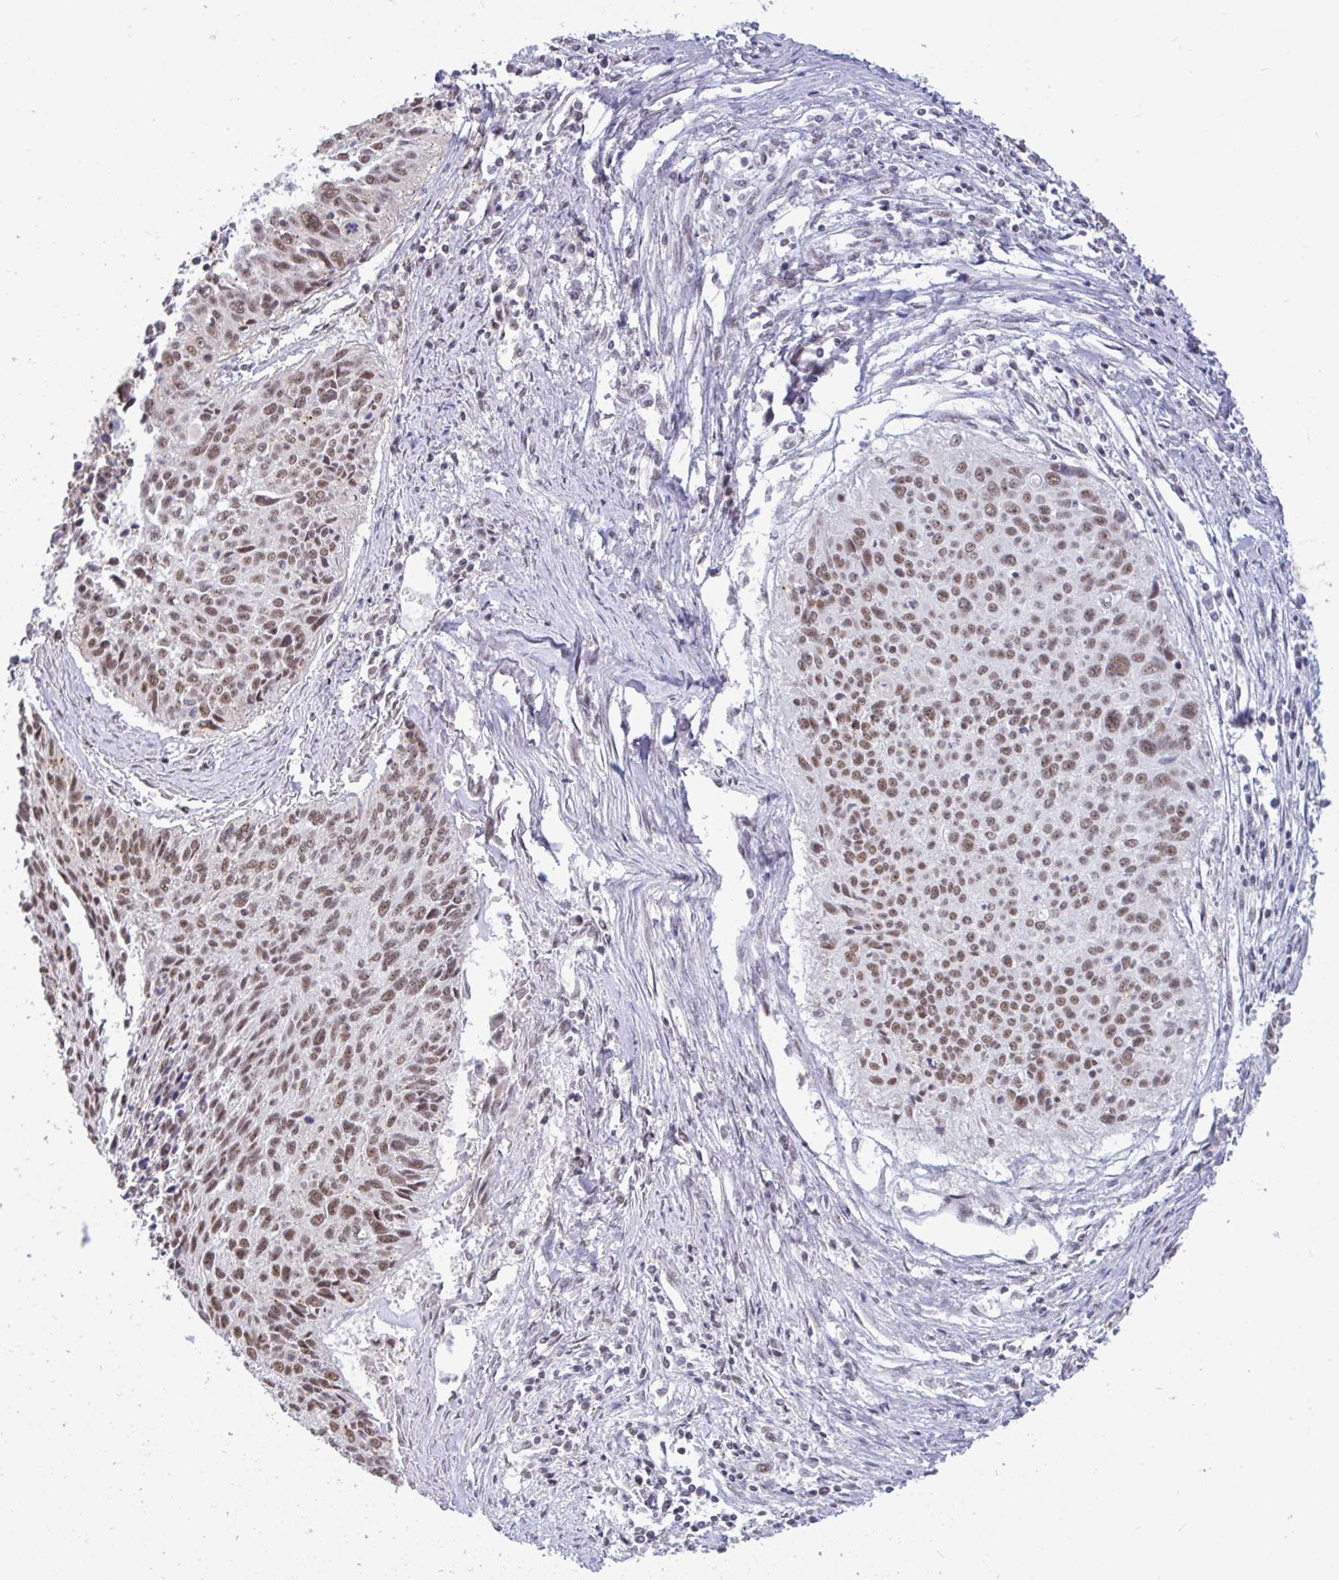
{"staining": {"intensity": "moderate", "quantity": ">75%", "location": "cytoplasmic/membranous,nuclear"}, "tissue": "cervical cancer", "cell_type": "Tumor cells", "image_type": "cancer", "snomed": [{"axis": "morphology", "description": "Squamous cell carcinoma, NOS"}, {"axis": "topography", "description": "Cervix"}], "caption": "Moderate cytoplasmic/membranous and nuclear protein positivity is appreciated in approximately >75% of tumor cells in cervical cancer (squamous cell carcinoma).", "gene": "PUF60", "patient": {"sex": "female", "age": 55}}